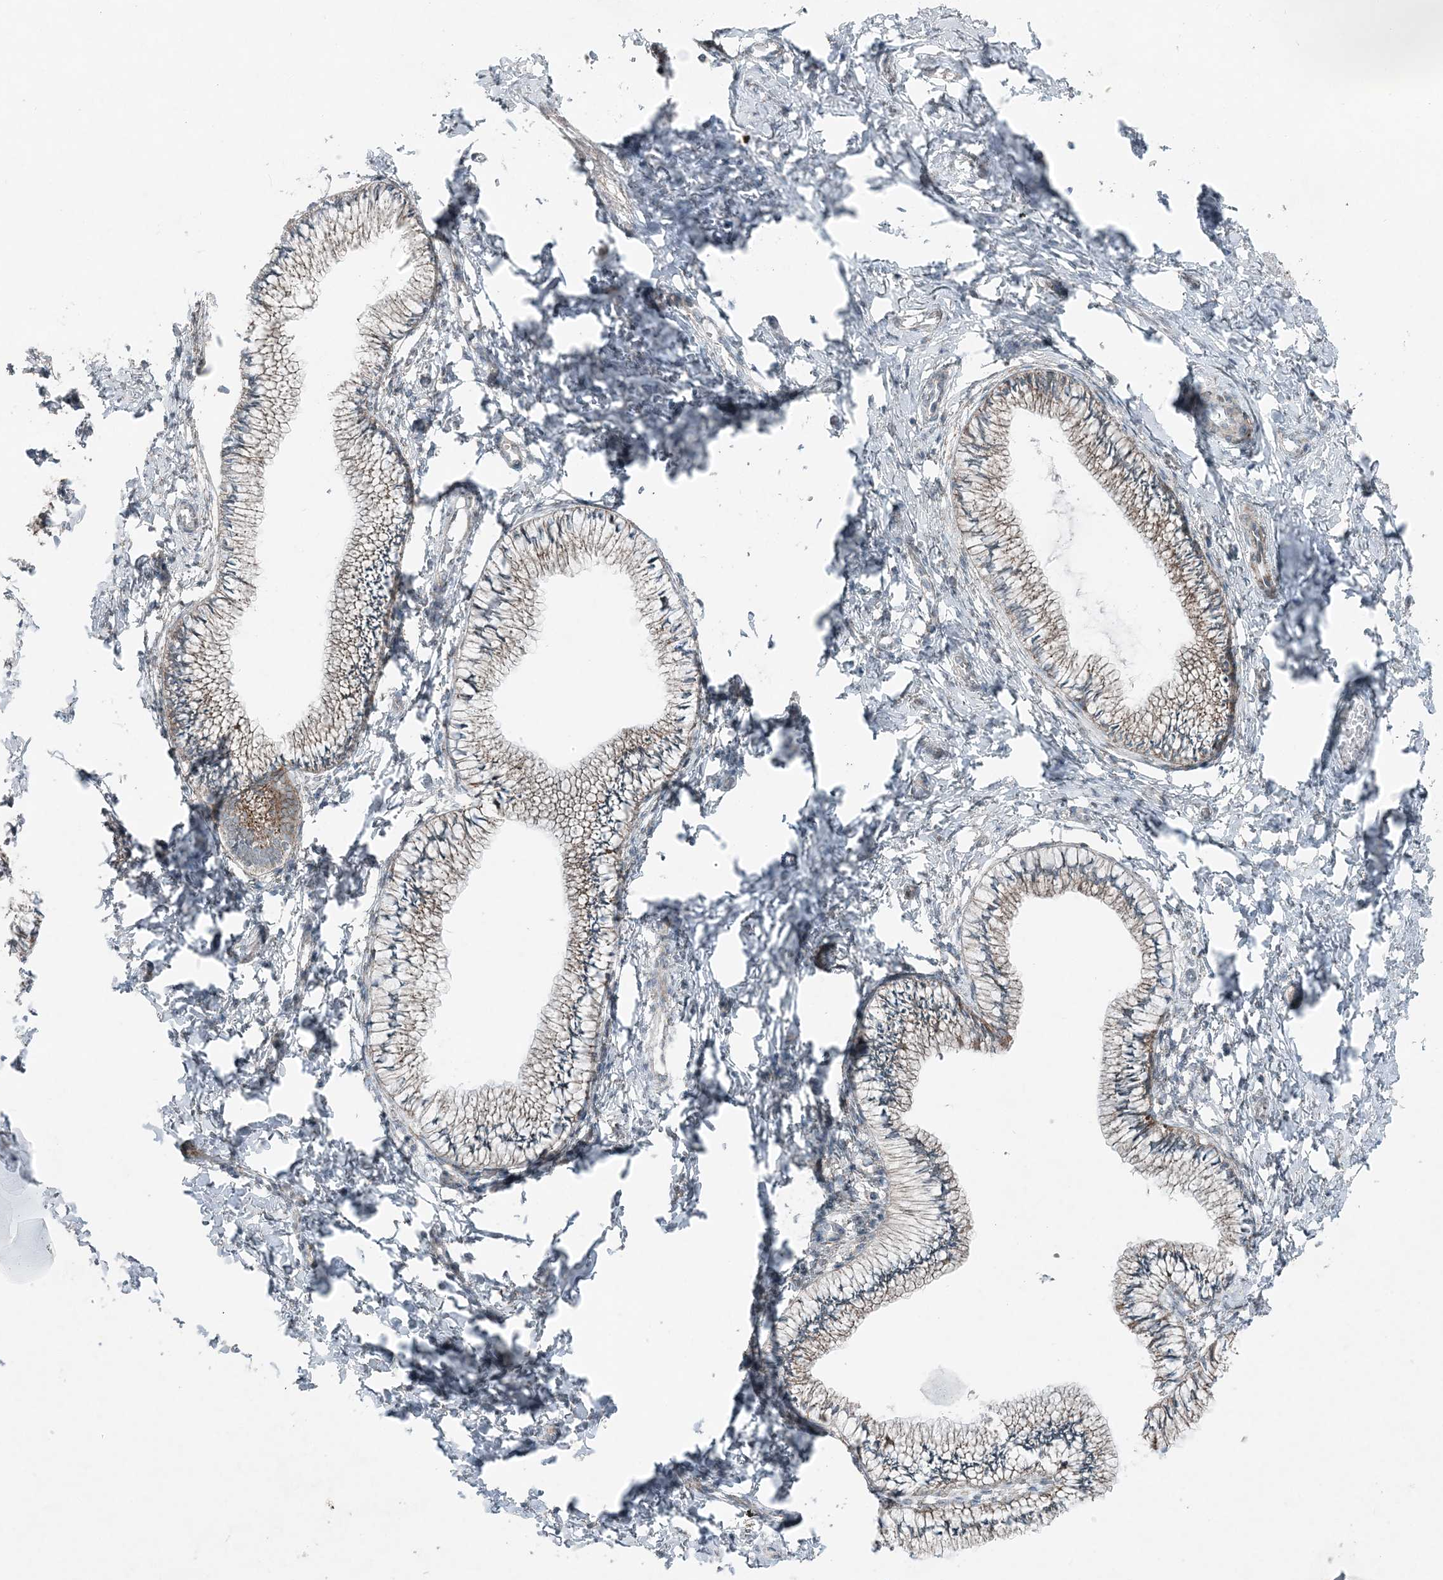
{"staining": {"intensity": "weak", "quantity": "25%-75%", "location": "cytoplasmic/membranous"}, "tissue": "cervix", "cell_type": "Glandular cells", "image_type": "normal", "snomed": [{"axis": "morphology", "description": "Normal tissue, NOS"}, {"axis": "topography", "description": "Cervix"}], "caption": "A high-resolution image shows IHC staining of unremarkable cervix, which exhibits weak cytoplasmic/membranous staining in approximately 25%-75% of glandular cells.", "gene": "GCC2", "patient": {"sex": "female", "age": 36}}